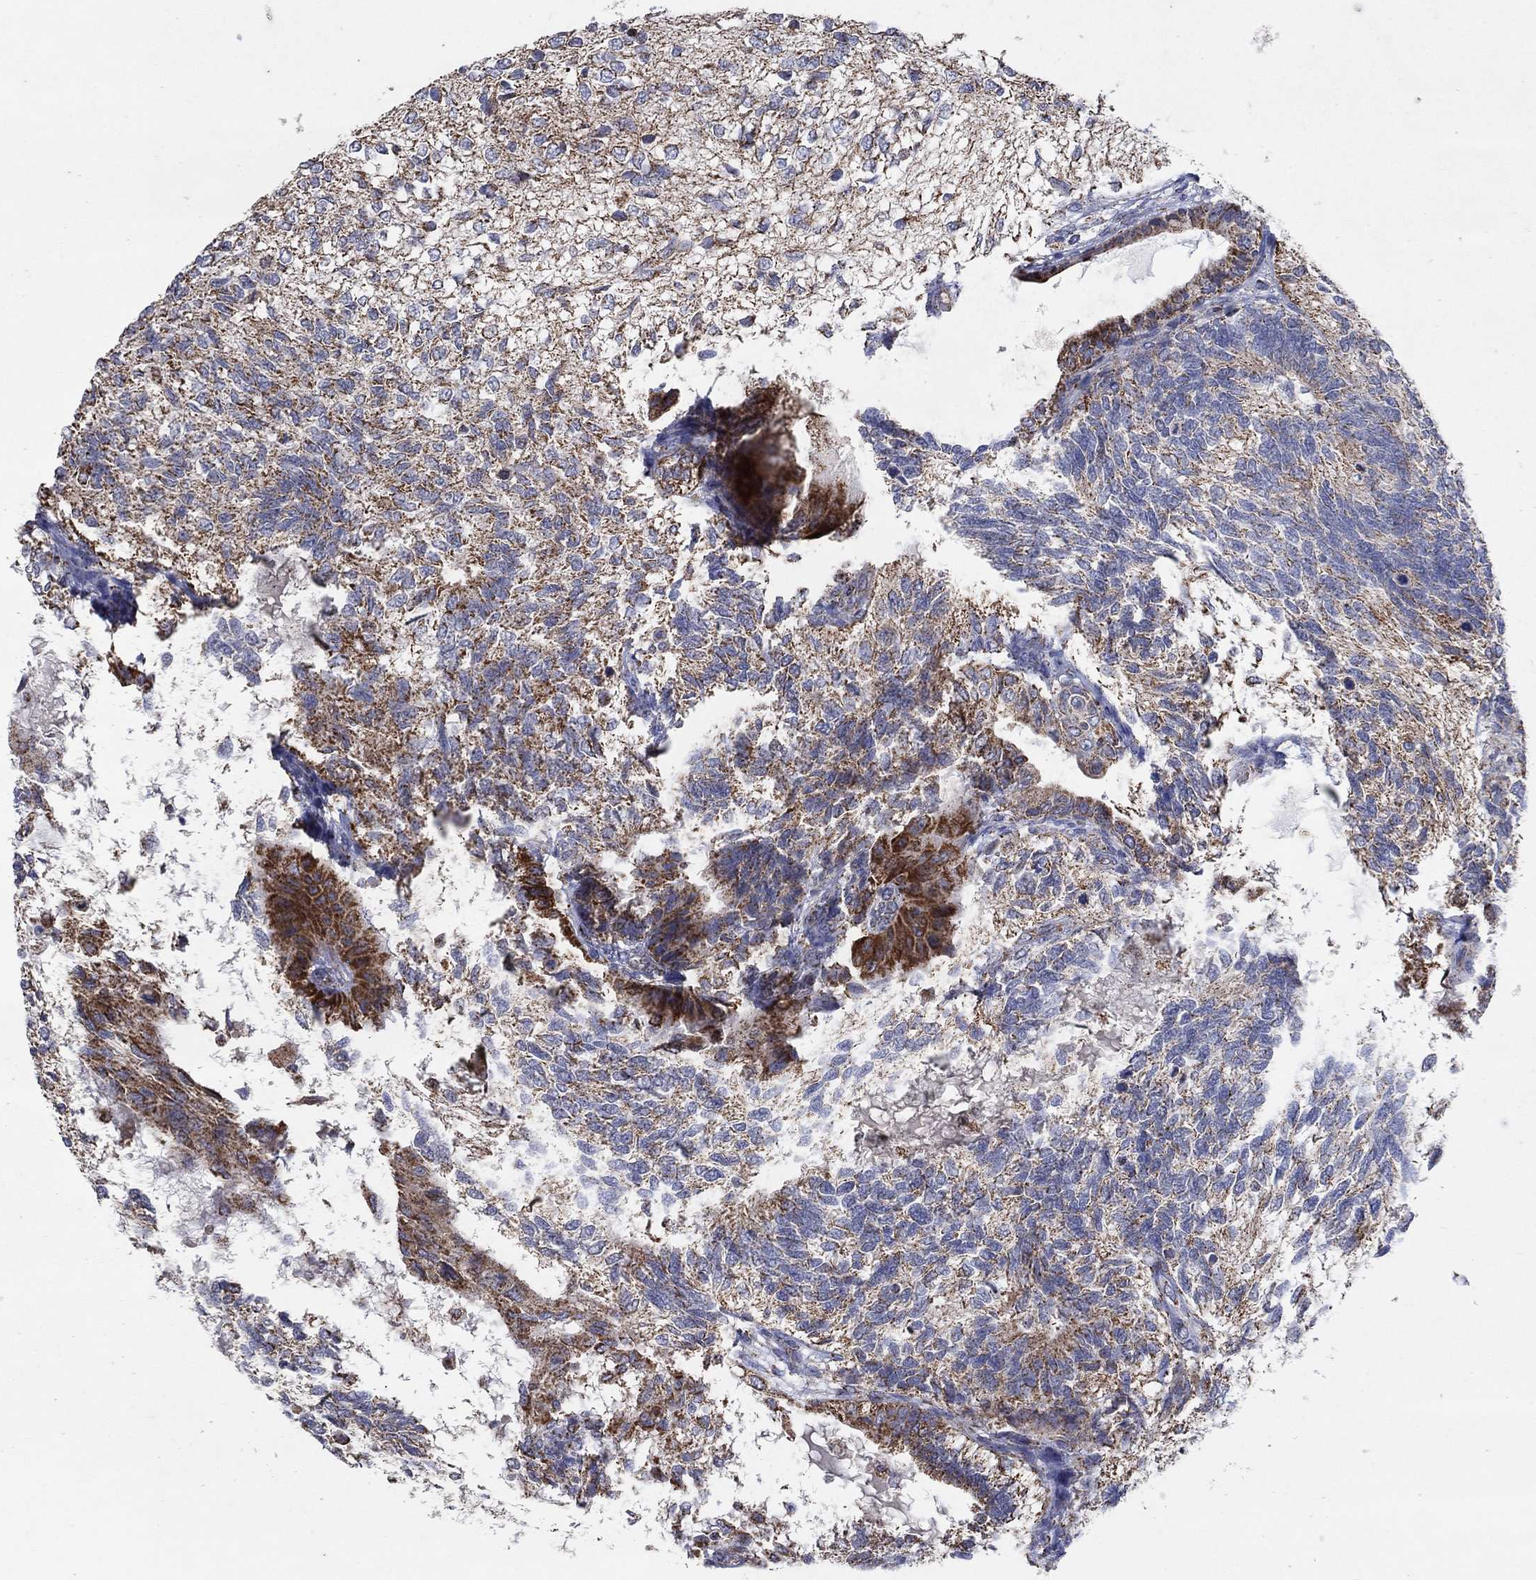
{"staining": {"intensity": "strong", "quantity": "25%-75%", "location": "cytoplasmic/membranous"}, "tissue": "testis cancer", "cell_type": "Tumor cells", "image_type": "cancer", "snomed": [{"axis": "morphology", "description": "Seminoma, NOS"}, {"axis": "morphology", "description": "Carcinoma, Embryonal, NOS"}, {"axis": "topography", "description": "Testis"}], "caption": "Immunohistochemistry photomicrograph of human testis cancer stained for a protein (brown), which reveals high levels of strong cytoplasmic/membranous positivity in about 25%-75% of tumor cells.", "gene": "C9orf85", "patient": {"sex": "male", "age": 41}}